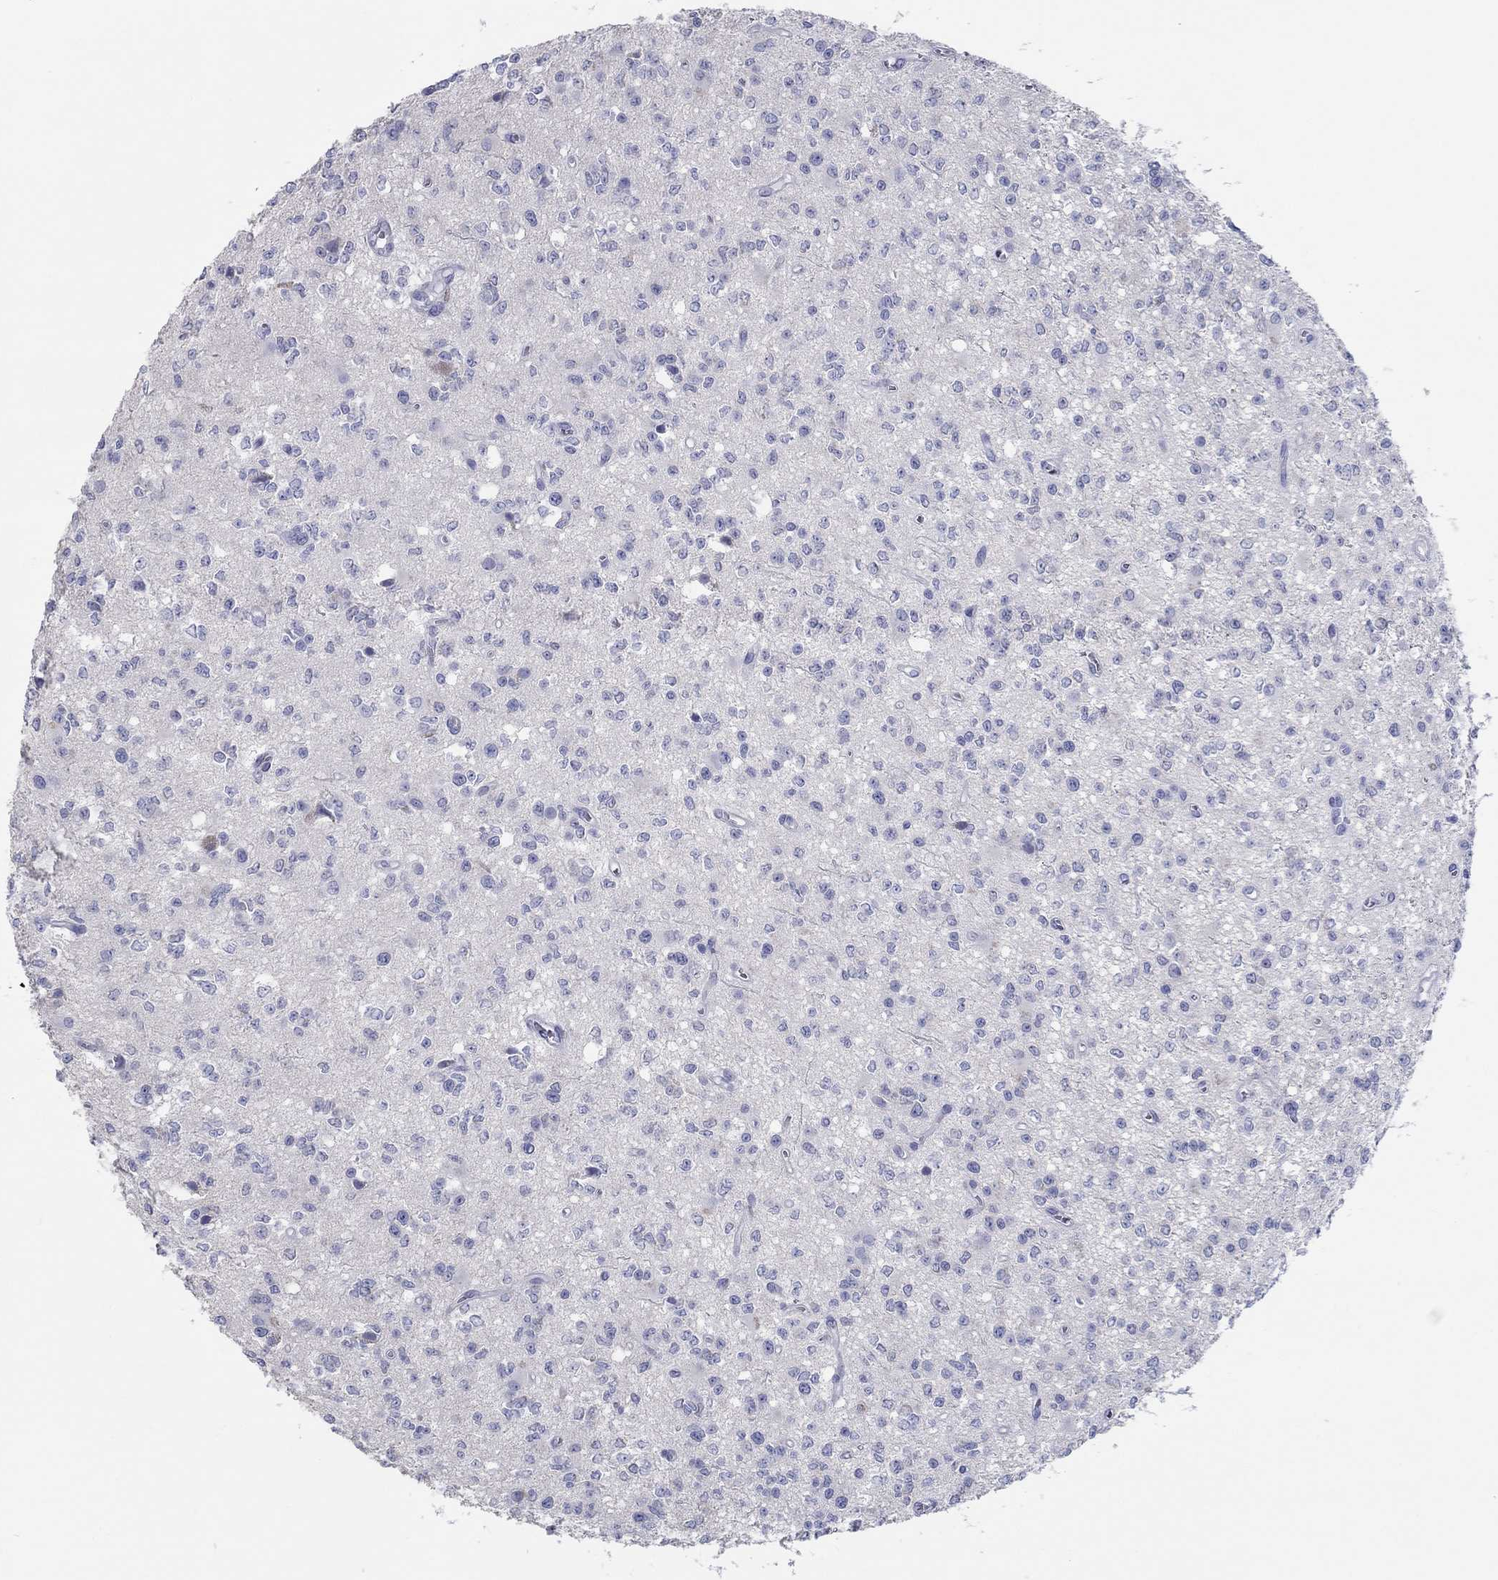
{"staining": {"intensity": "negative", "quantity": "none", "location": "none"}, "tissue": "glioma", "cell_type": "Tumor cells", "image_type": "cancer", "snomed": [{"axis": "morphology", "description": "Glioma, malignant, Low grade"}, {"axis": "topography", "description": "Brain"}], "caption": "Glioma stained for a protein using immunohistochemistry (IHC) shows no expression tumor cells.", "gene": "LRRC4C", "patient": {"sex": "female", "age": 45}}